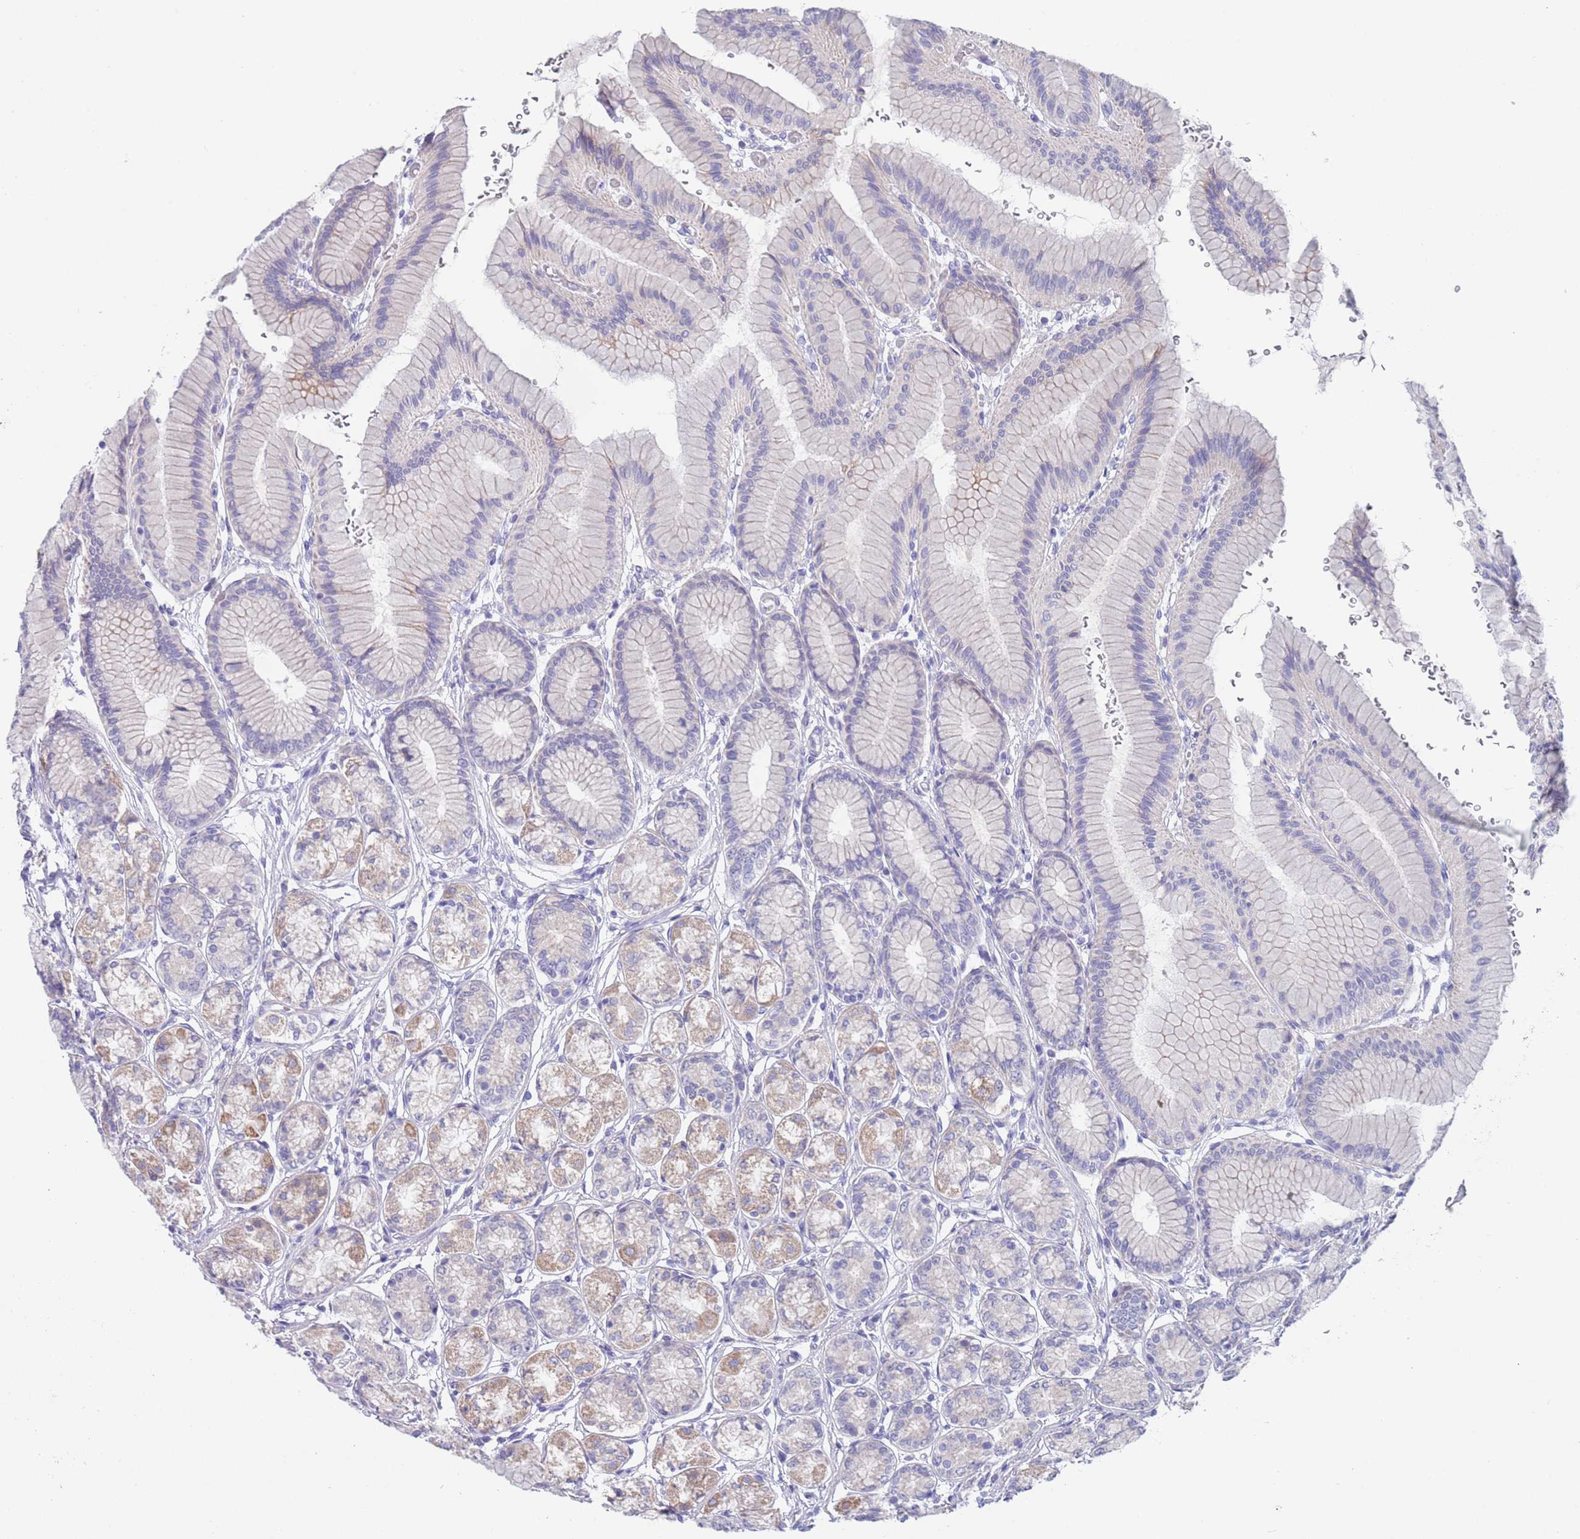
{"staining": {"intensity": "moderate", "quantity": "25%-75%", "location": "cytoplasmic/membranous"}, "tissue": "stomach", "cell_type": "Glandular cells", "image_type": "normal", "snomed": [{"axis": "morphology", "description": "Normal tissue, NOS"}, {"axis": "morphology", "description": "Adenocarcinoma, NOS"}, {"axis": "morphology", "description": "Adenocarcinoma, High grade"}, {"axis": "topography", "description": "Stomach, upper"}, {"axis": "topography", "description": "Stomach"}], "caption": "This is a photomicrograph of IHC staining of normal stomach, which shows moderate positivity in the cytoplasmic/membranous of glandular cells.", "gene": "SPIRE2", "patient": {"sex": "female", "age": 65}}